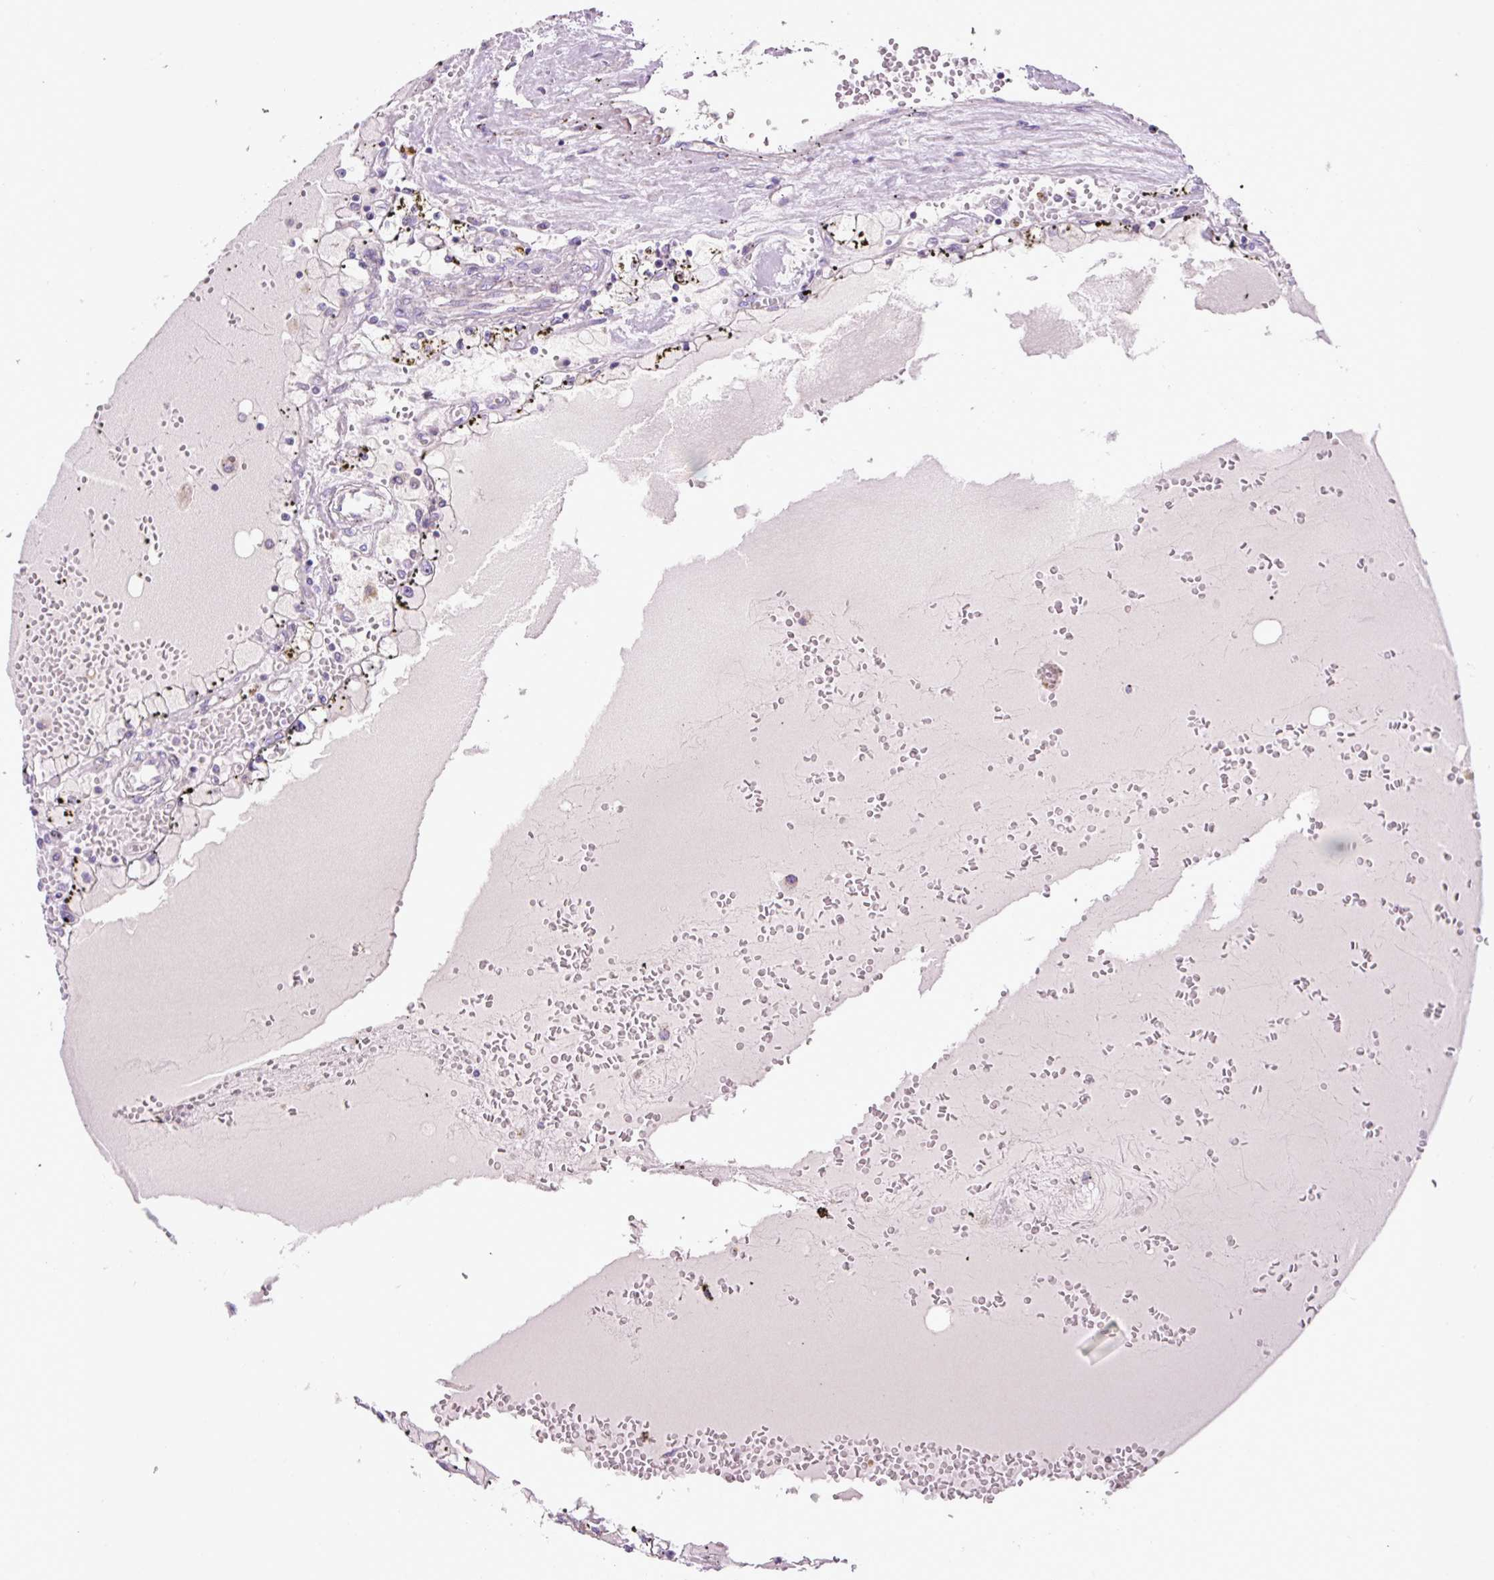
{"staining": {"intensity": "negative", "quantity": "none", "location": "none"}, "tissue": "renal cancer", "cell_type": "Tumor cells", "image_type": "cancer", "snomed": [{"axis": "morphology", "description": "Adenocarcinoma, NOS"}, {"axis": "topography", "description": "Kidney"}], "caption": "A photomicrograph of renal adenocarcinoma stained for a protein exhibits no brown staining in tumor cells. (DAB (3,3'-diaminobenzidine) IHC, high magnification).", "gene": "OGDHL", "patient": {"sex": "male", "age": 56}}